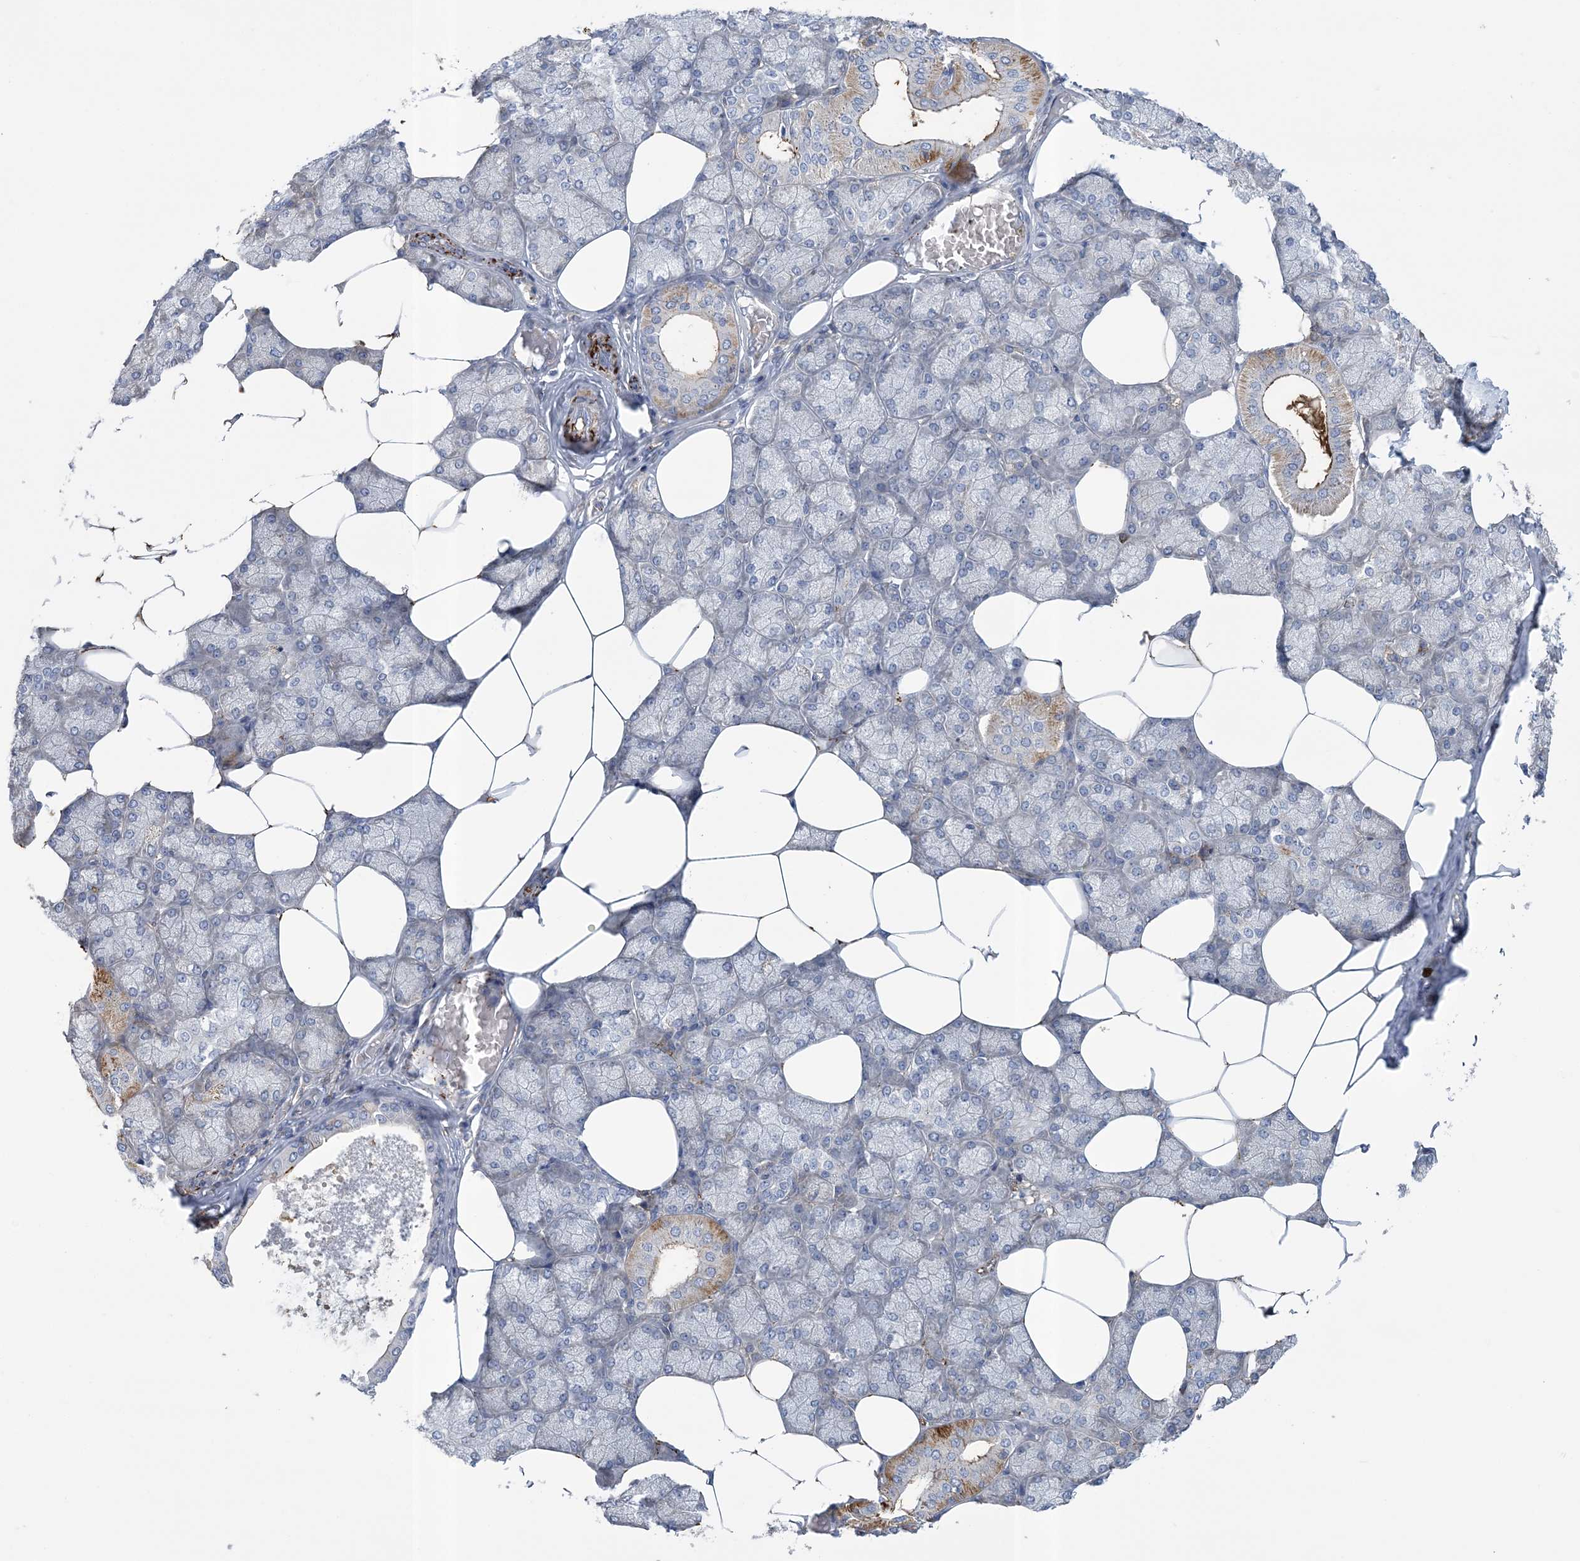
{"staining": {"intensity": "moderate", "quantity": "<25%", "location": "cytoplasmic/membranous"}, "tissue": "salivary gland", "cell_type": "Glandular cells", "image_type": "normal", "snomed": [{"axis": "morphology", "description": "Normal tissue, NOS"}, {"axis": "topography", "description": "Salivary gland"}], "caption": "Moderate cytoplasmic/membranous expression is appreciated in approximately <25% of glandular cells in benign salivary gland. Using DAB (3,3'-diaminobenzidine) (brown) and hematoxylin (blue) stains, captured at high magnification using brightfield microscopy.", "gene": "ARSJ", "patient": {"sex": "male", "age": 62}}